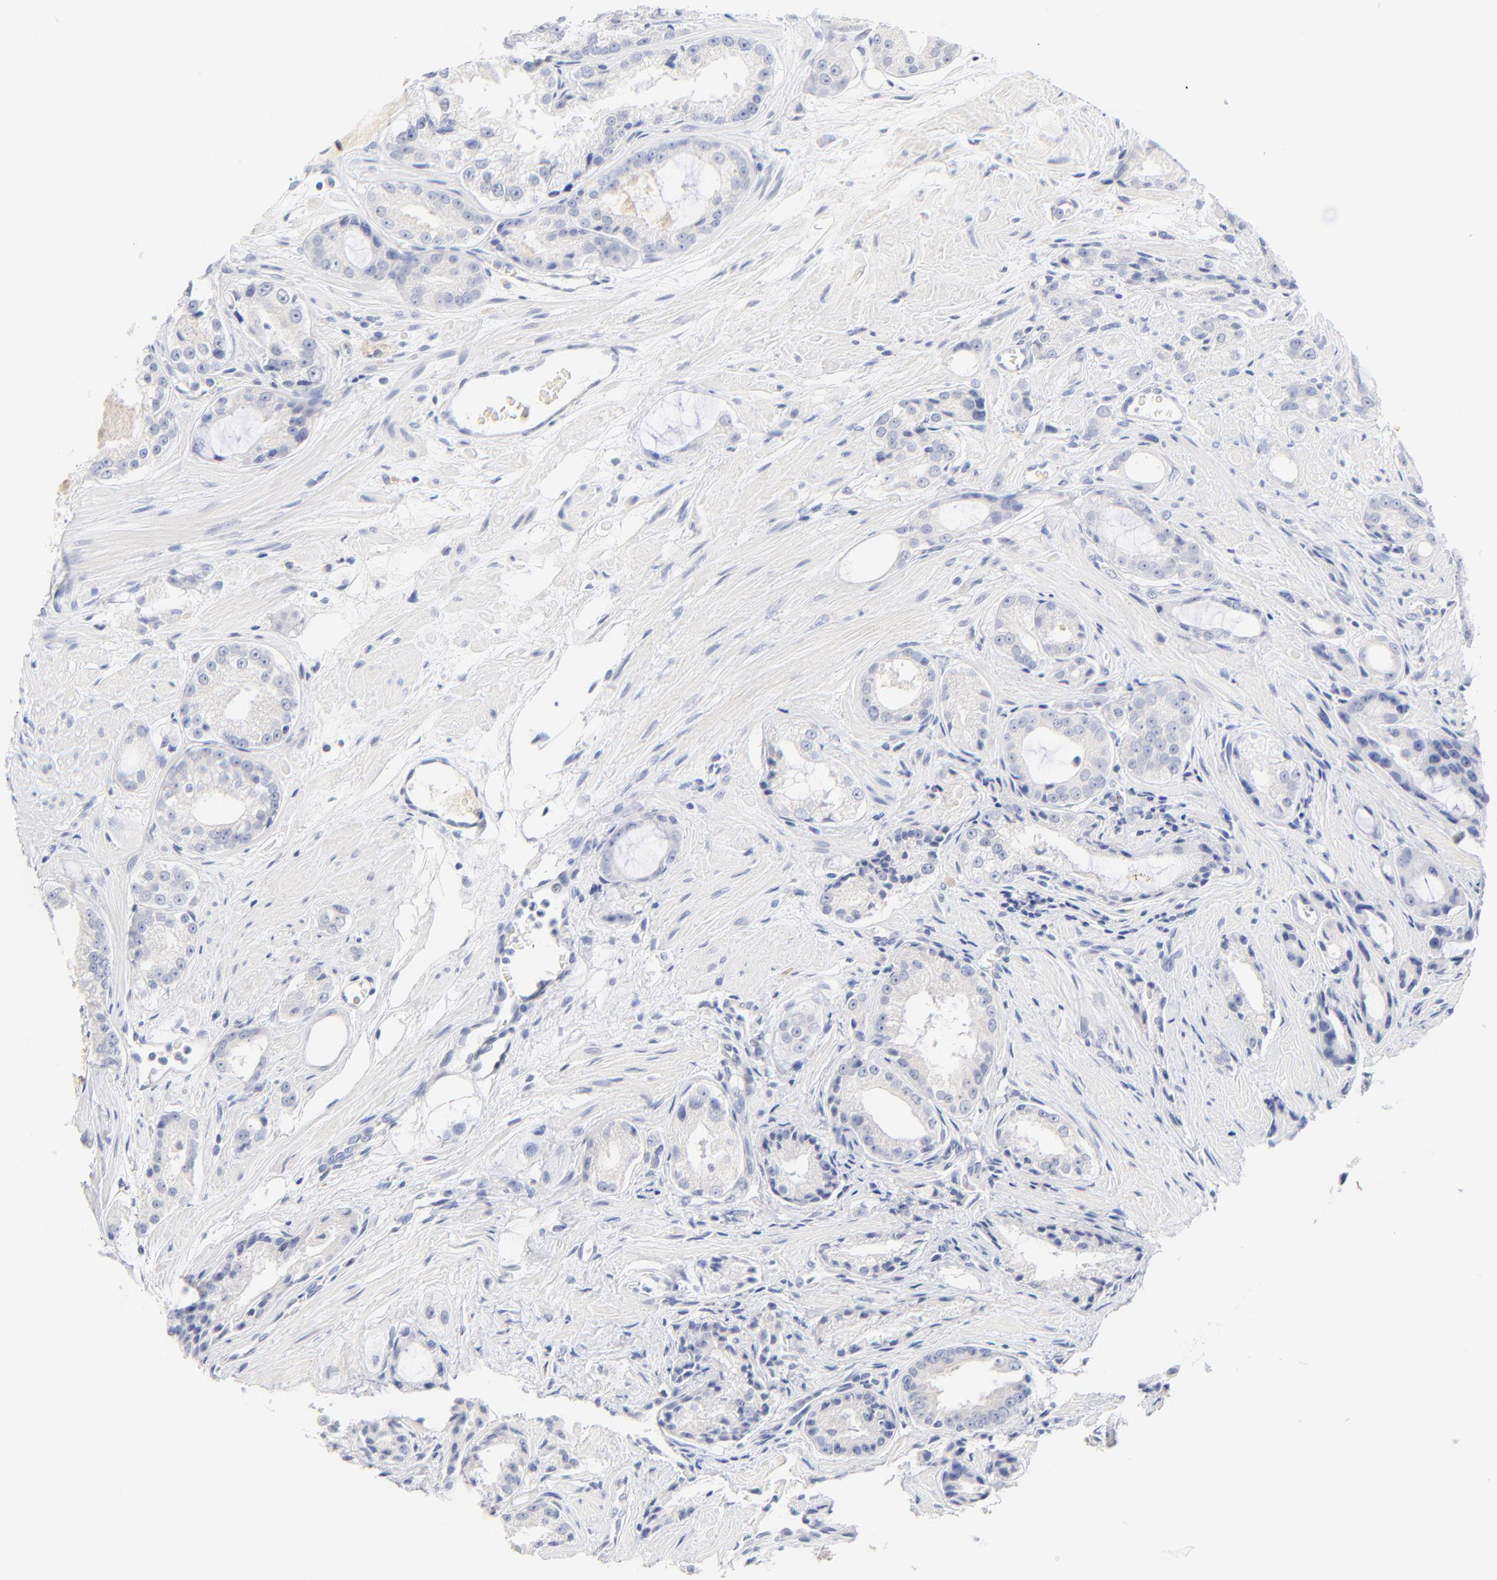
{"staining": {"intensity": "negative", "quantity": "none", "location": "none"}, "tissue": "prostate cancer", "cell_type": "Tumor cells", "image_type": "cancer", "snomed": [{"axis": "morphology", "description": "Adenocarcinoma, Medium grade"}, {"axis": "topography", "description": "Prostate"}], "caption": "Immunohistochemistry (IHC) micrograph of prostate adenocarcinoma (medium-grade) stained for a protein (brown), which exhibits no staining in tumor cells.", "gene": "SULT4A1", "patient": {"sex": "male", "age": 60}}